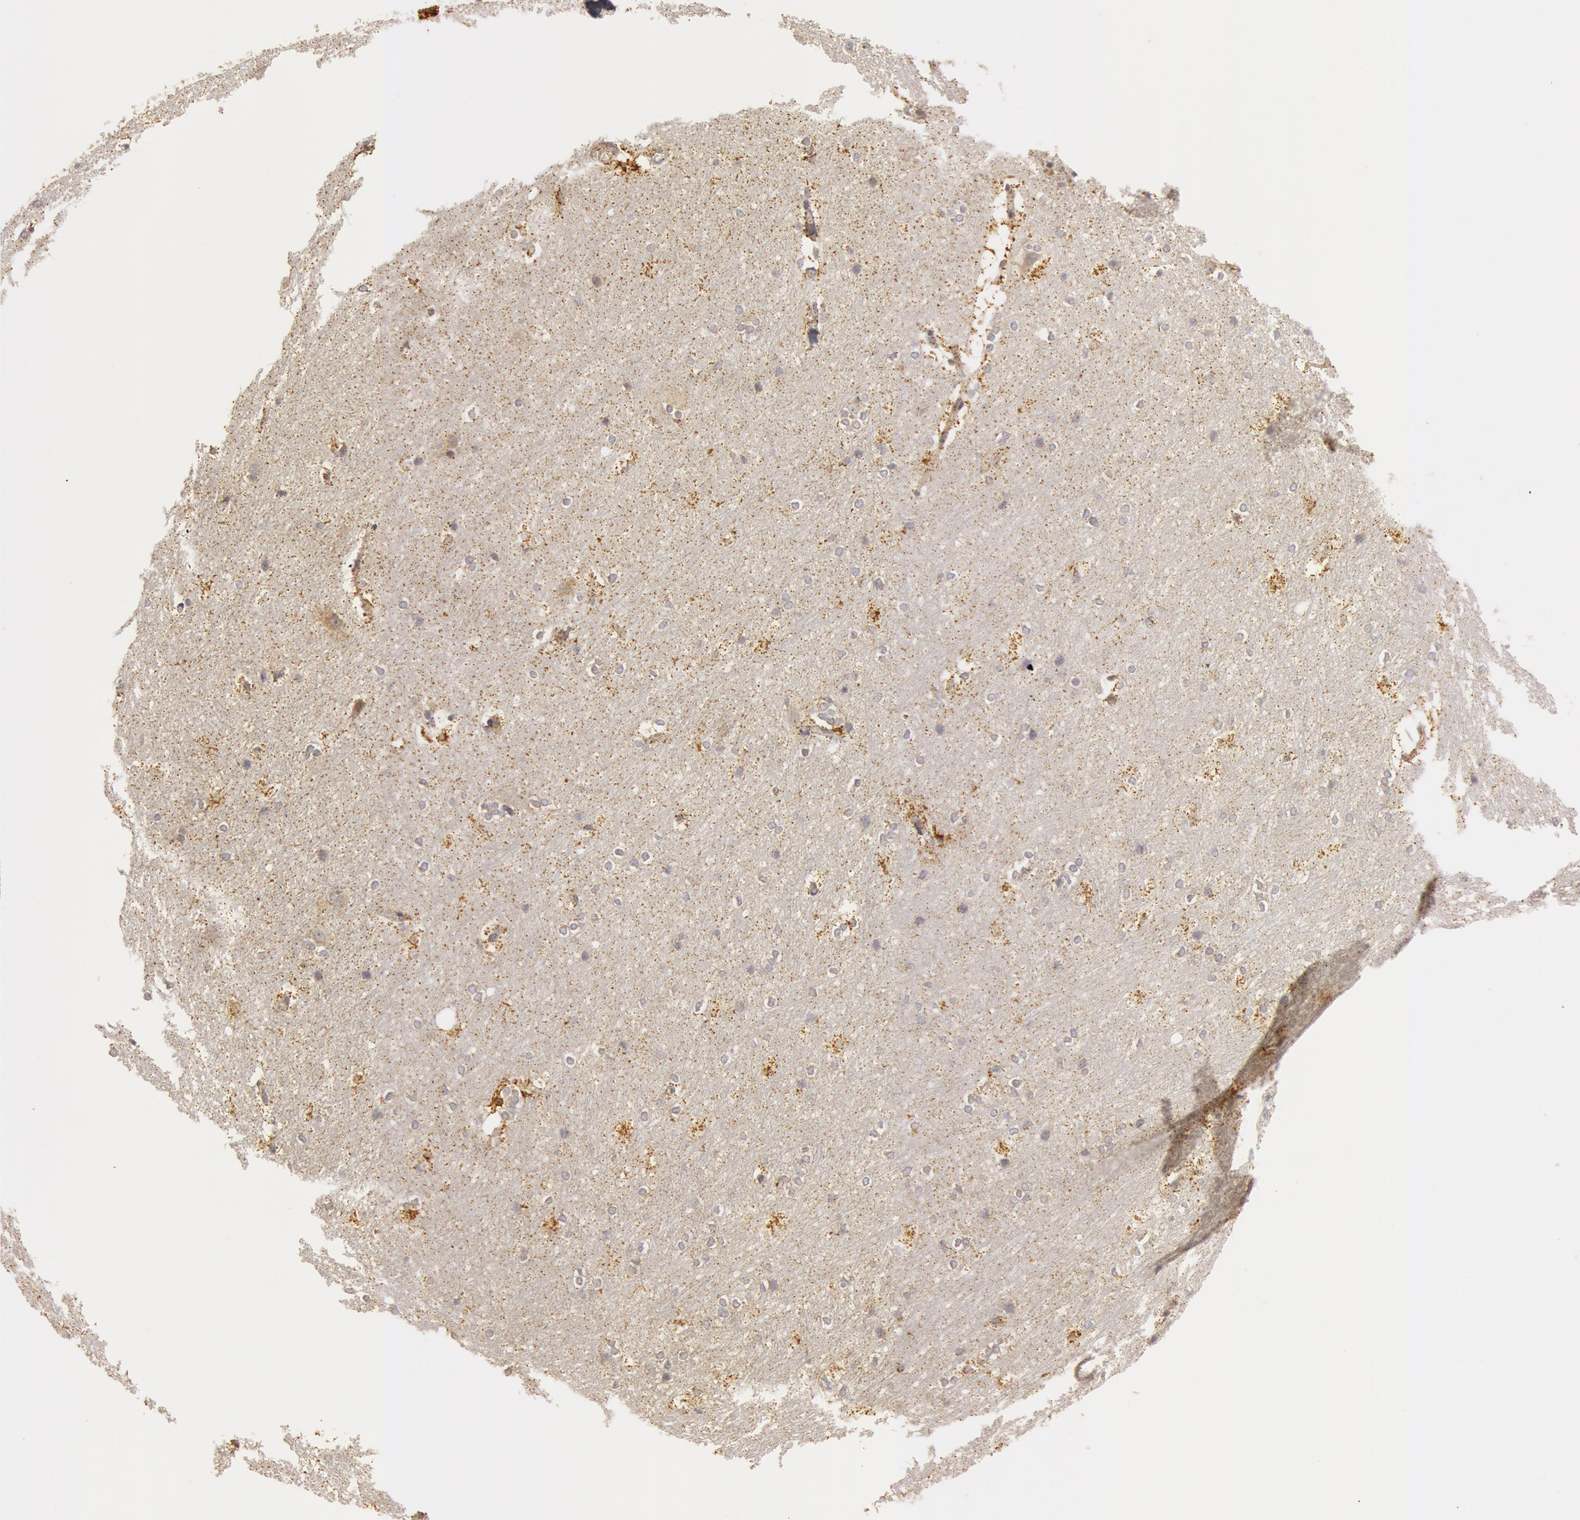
{"staining": {"intensity": "weak", "quantity": ">75%", "location": "cytoplasmic/membranous"}, "tissue": "hippocampus", "cell_type": "Glial cells", "image_type": "normal", "snomed": [{"axis": "morphology", "description": "Normal tissue, NOS"}, {"axis": "topography", "description": "Hippocampus"}], "caption": "Normal hippocampus reveals weak cytoplasmic/membranous staining in approximately >75% of glial cells, visualized by immunohistochemistry.", "gene": "C7", "patient": {"sex": "female", "age": 19}}